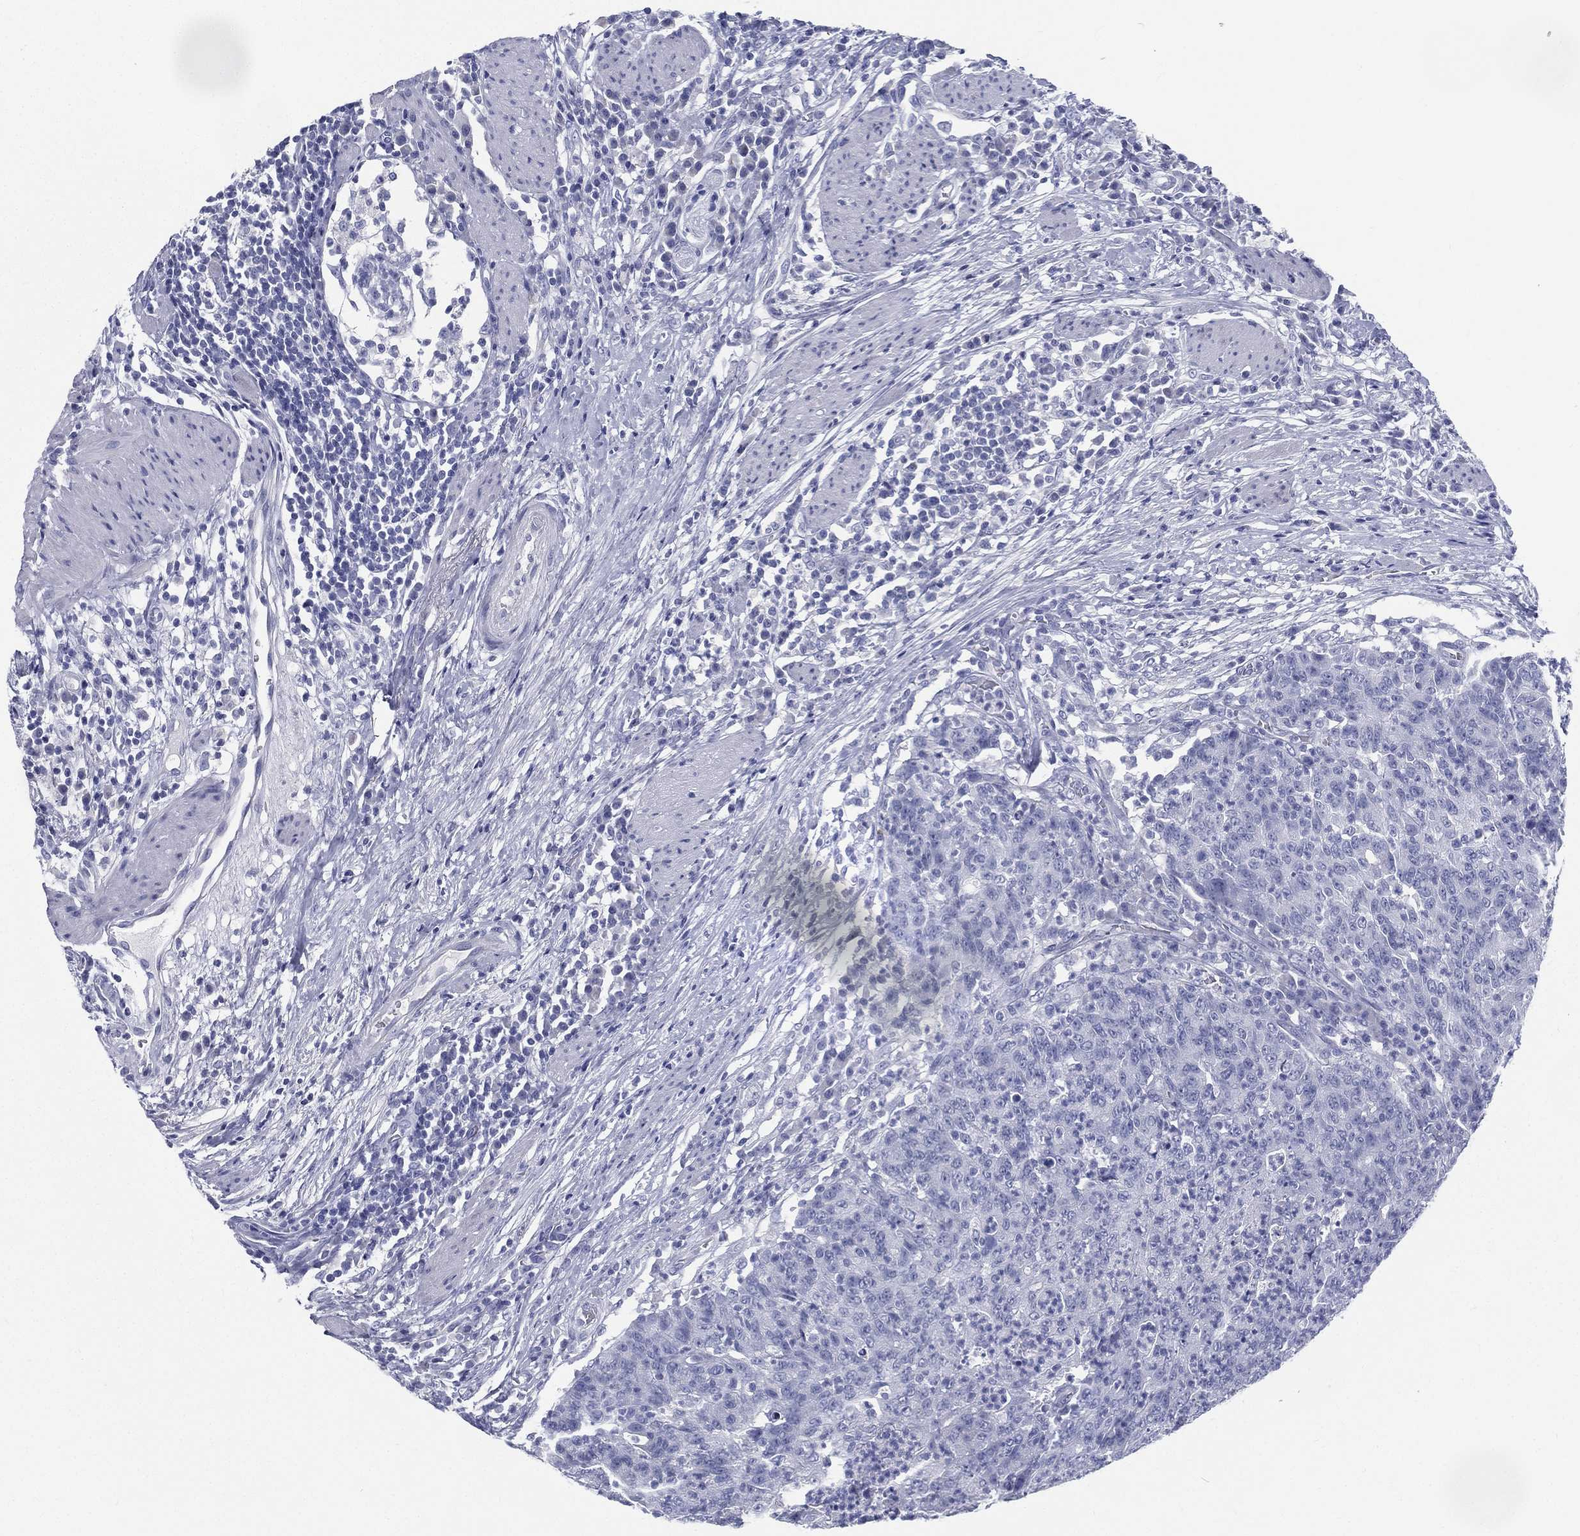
{"staining": {"intensity": "negative", "quantity": "none", "location": "none"}, "tissue": "colorectal cancer", "cell_type": "Tumor cells", "image_type": "cancer", "snomed": [{"axis": "morphology", "description": "Adenocarcinoma, NOS"}, {"axis": "topography", "description": "Colon"}], "caption": "Human adenocarcinoma (colorectal) stained for a protein using immunohistochemistry exhibits no staining in tumor cells.", "gene": "RSPH4A", "patient": {"sex": "male", "age": 70}}